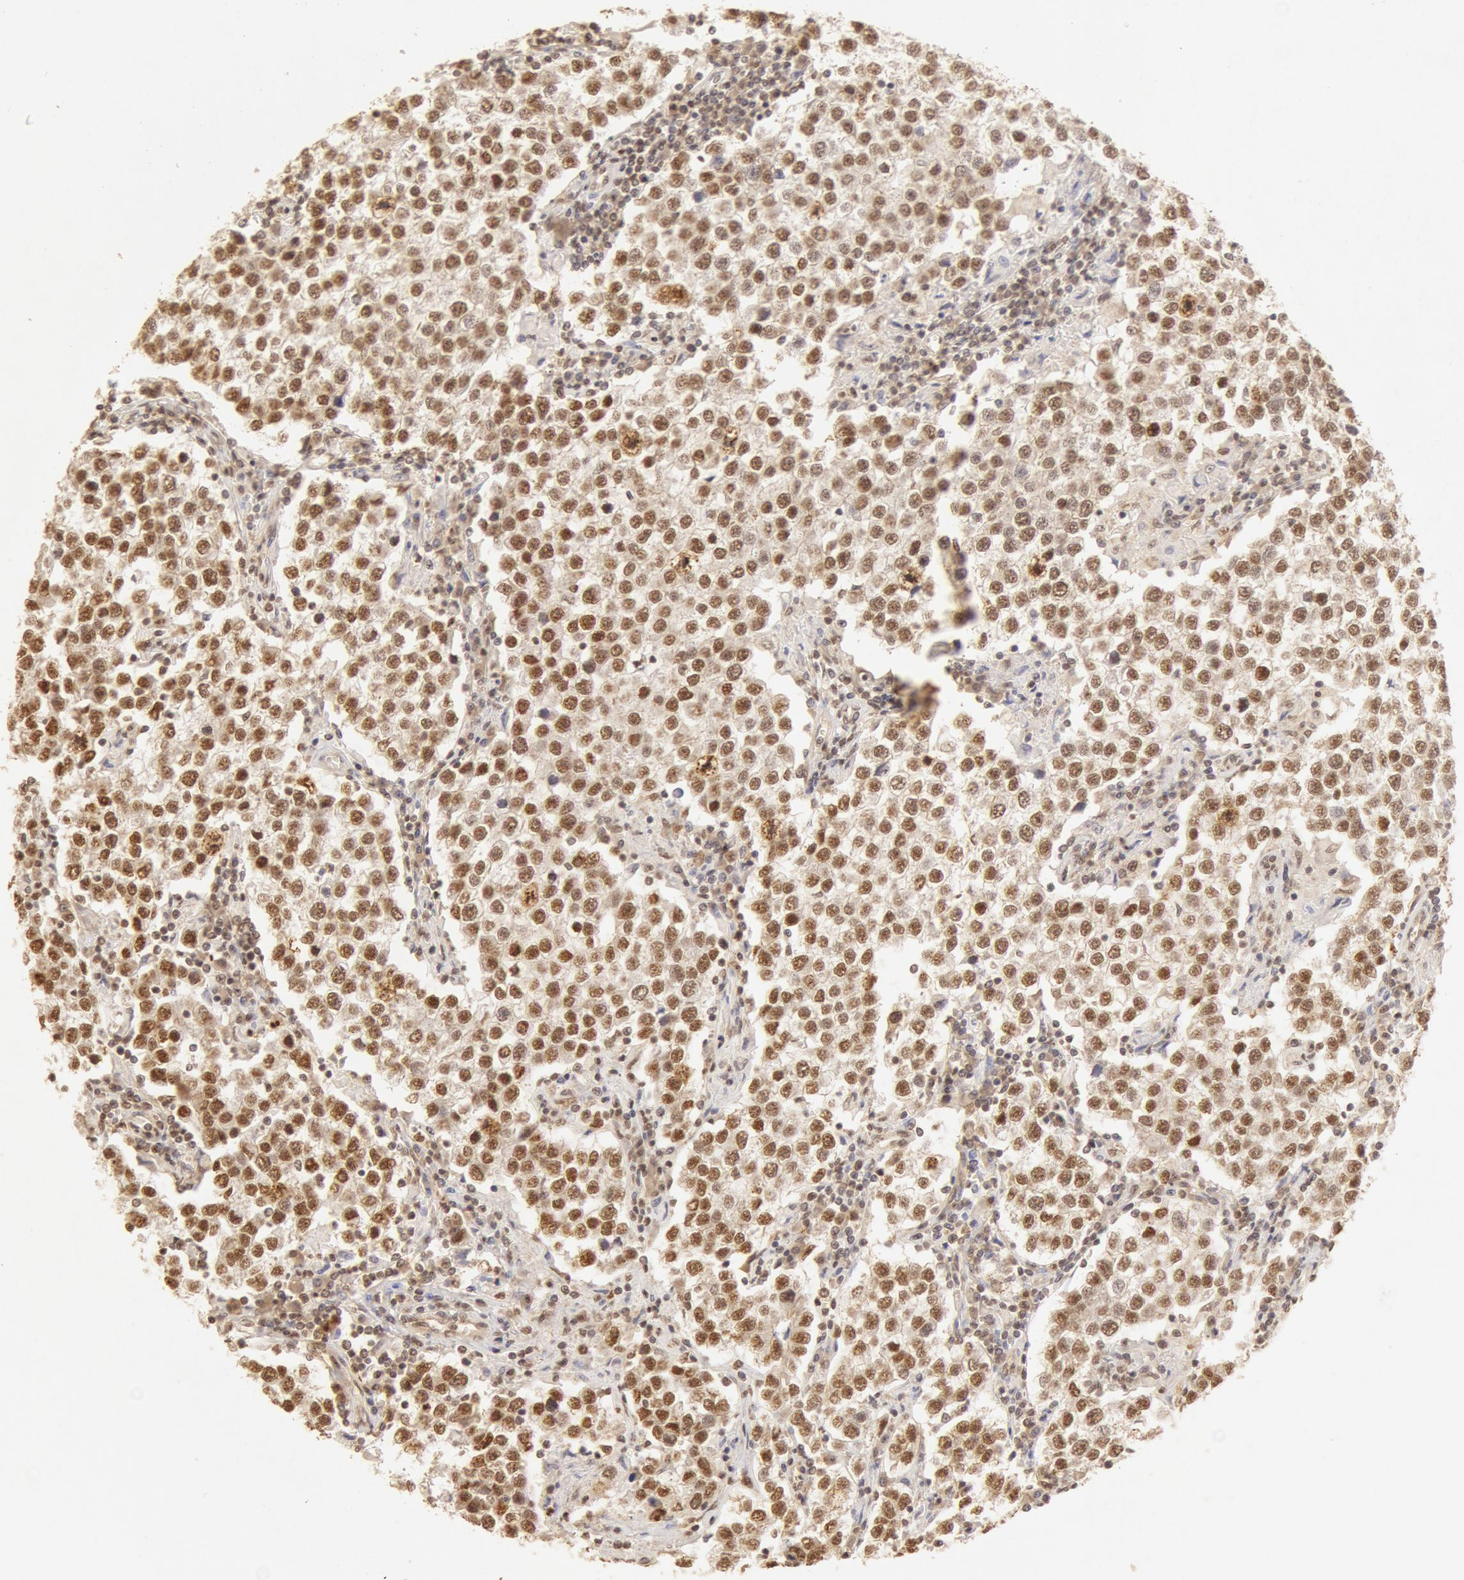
{"staining": {"intensity": "moderate", "quantity": ">75%", "location": "cytoplasmic/membranous,nuclear"}, "tissue": "testis cancer", "cell_type": "Tumor cells", "image_type": "cancer", "snomed": [{"axis": "morphology", "description": "Seminoma, NOS"}, {"axis": "topography", "description": "Testis"}], "caption": "IHC (DAB (3,3'-diaminobenzidine)) staining of testis cancer (seminoma) displays moderate cytoplasmic/membranous and nuclear protein positivity in about >75% of tumor cells.", "gene": "SNRNP70", "patient": {"sex": "male", "age": 36}}